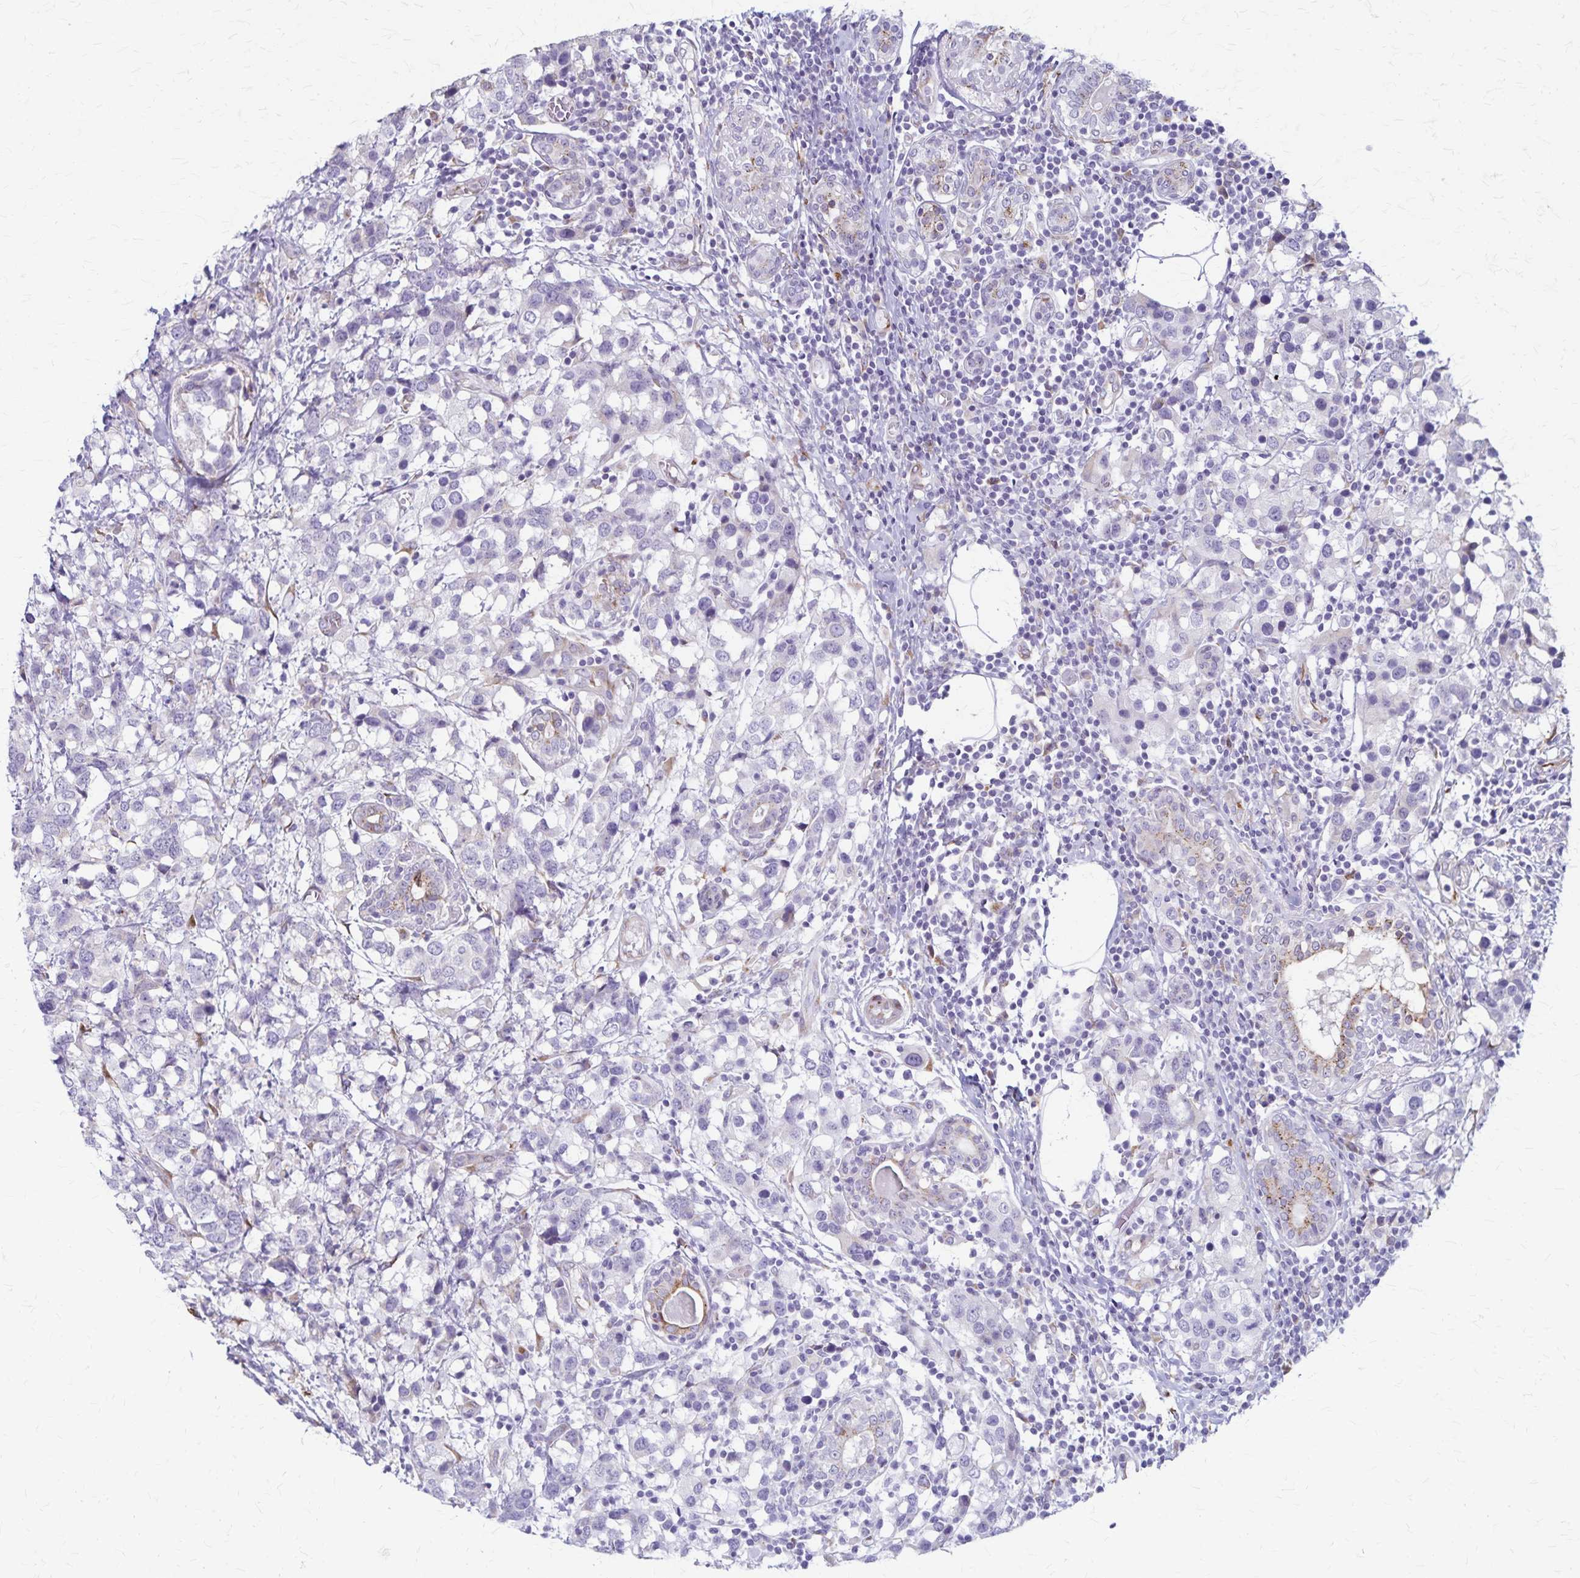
{"staining": {"intensity": "negative", "quantity": "none", "location": "none"}, "tissue": "breast cancer", "cell_type": "Tumor cells", "image_type": "cancer", "snomed": [{"axis": "morphology", "description": "Lobular carcinoma"}, {"axis": "topography", "description": "Breast"}], "caption": "Human lobular carcinoma (breast) stained for a protein using immunohistochemistry demonstrates no staining in tumor cells.", "gene": "MCFD2", "patient": {"sex": "female", "age": 59}}